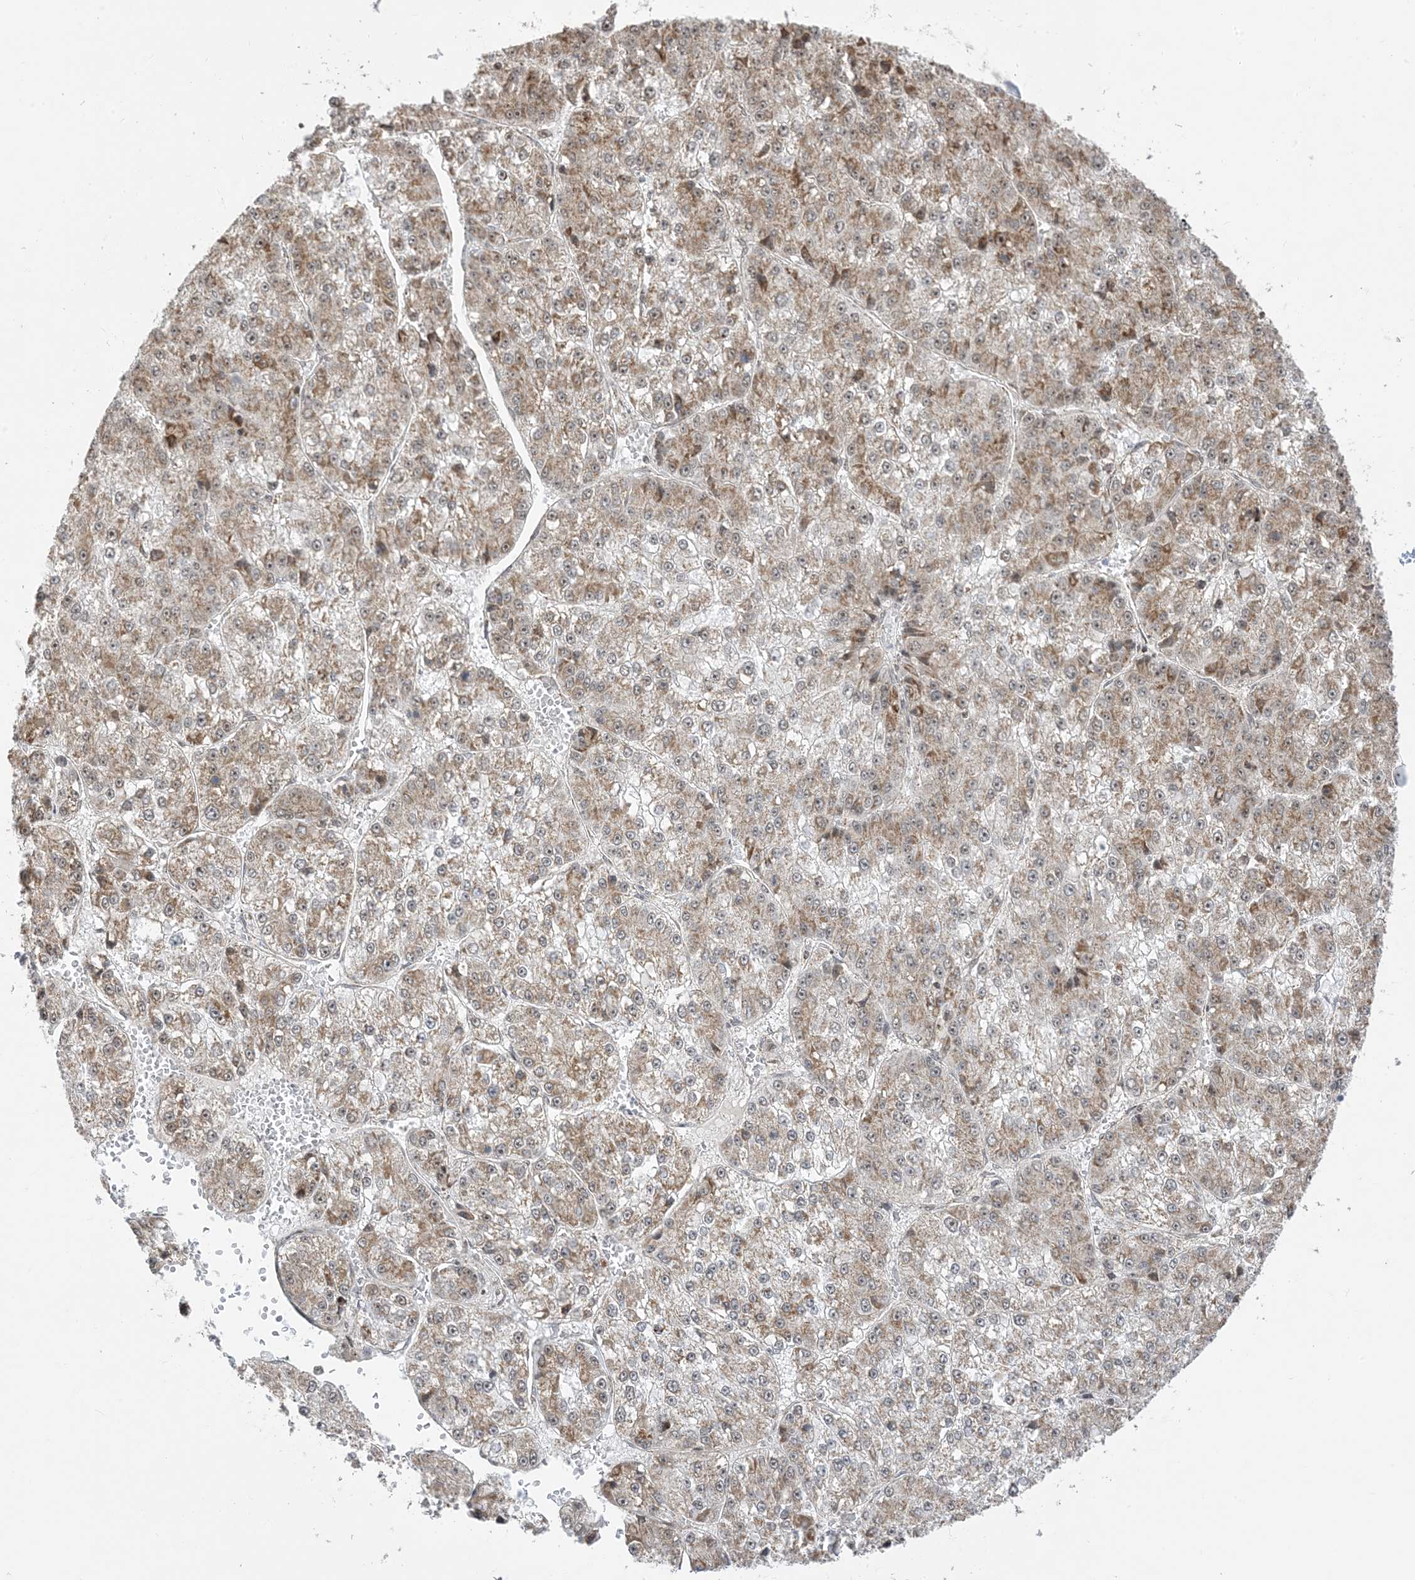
{"staining": {"intensity": "moderate", "quantity": ">75%", "location": "cytoplasmic/membranous,nuclear"}, "tissue": "liver cancer", "cell_type": "Tumor cells", "image_type": "cancer", "snomed": [{"axis": "morphology", "description": "Carcinoma, Hepatocellular, NOS"}, {"axis": "topography", "description": "Liver"}], "caption": "Hepatocellular carcinoma (liver) tissue displays moderate cytoplasmic/membranous and nuclear positivity in about >75% of tumor cells, visualized by immunohistochemistry.", "gene": "MAPKBP1", "patient": {"sex": "female", "age": 73}}